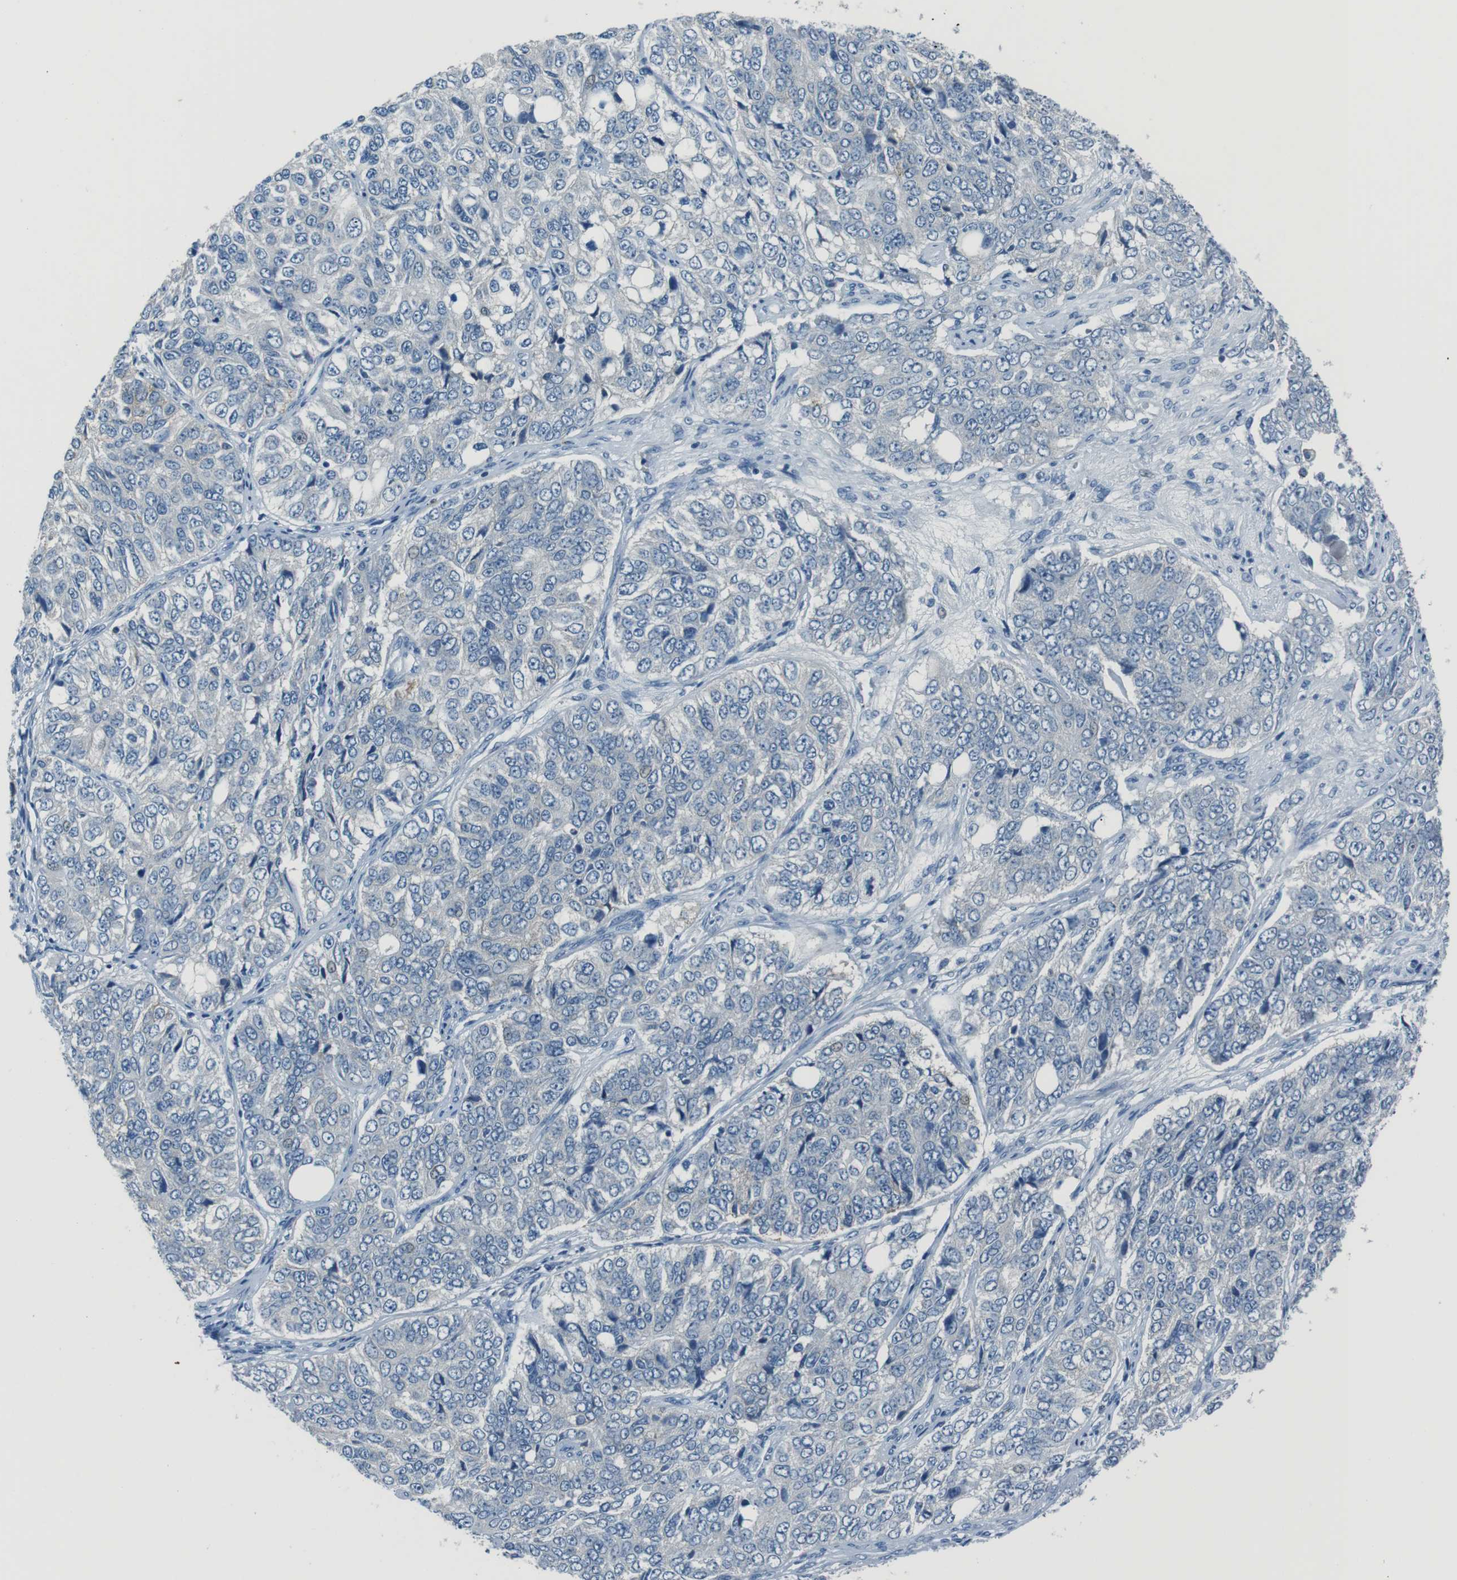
{"staining": {"intensity": "negative", "quantity": "none", "location": "none"}, "tissue": "ovarian cancer", "cell_type": "Tumor cells", "image_type": "cancer", "snomed": [{"axis": "morphology", "description": "Carcinoma, endometroid"}, {"axis": "topography", "description": "Ovary"}], "caption": "Protein analysis of ovarian cancer exhibits no significant positivity in tumor cells.", "gene": "ST6GAL1", "patient": {"sex": "female", "age": 51}}